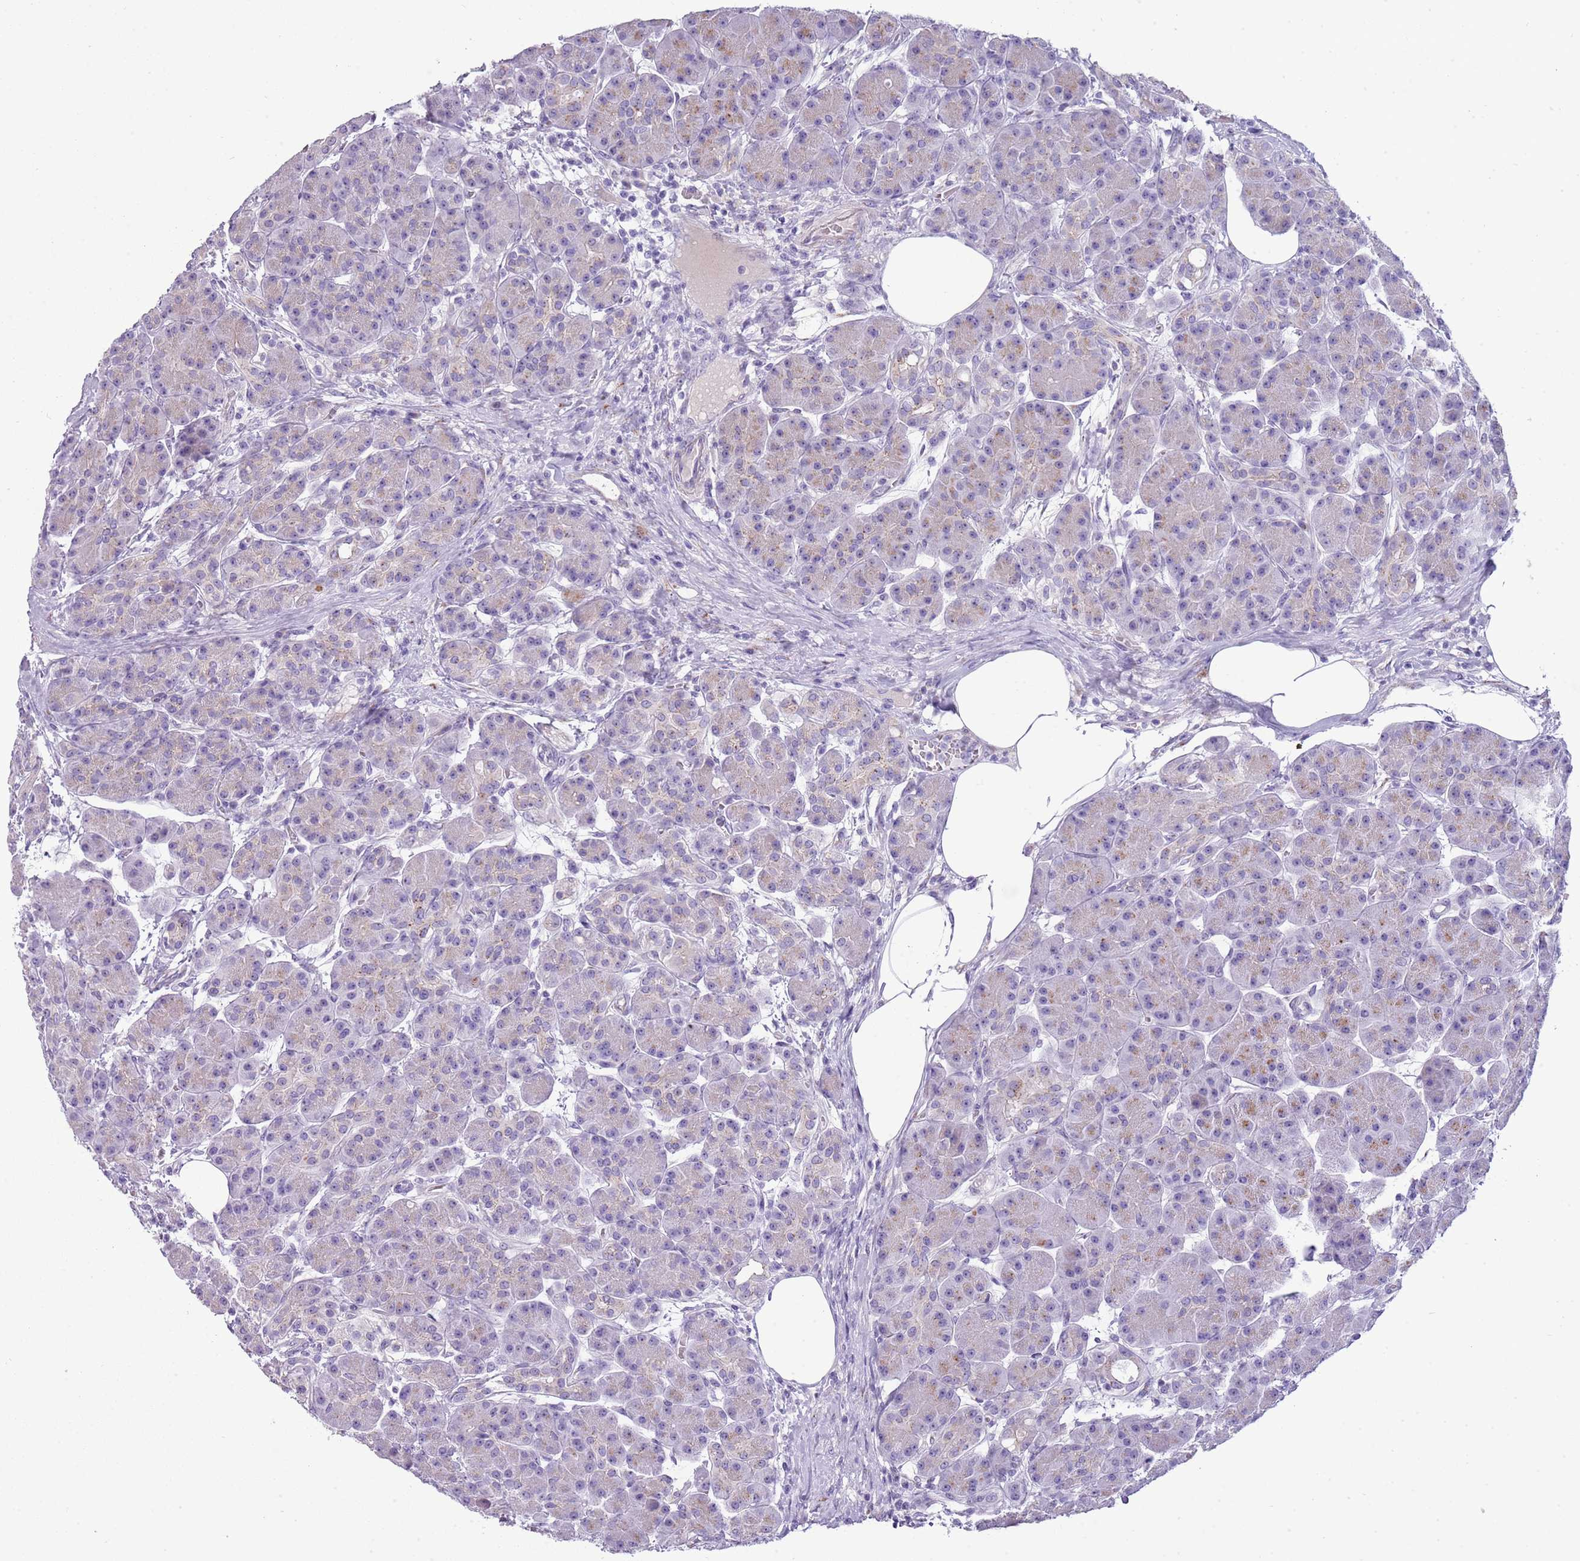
{"staining": {"intensity": "weak", "quantity": "25%-75%", "location": "cytoplasmic/membranous"}, "tissue": "pancreas", "cell_type": "Exocrine glandular cells", "image_type": "normal", "snomed": [{"axis": "morphology", "description": "Normal tissue, NOS"}, {"axis": "topography", "description": "Pancreas"}], "caption": "Pancreas stained with a brown dye shows weak cytoplasmic/membranous positive staining in approximately 25%-75% of exocrine glandular cells.", "gene": "NBPF4", "patient": {"sex": "male", "age": 63}}